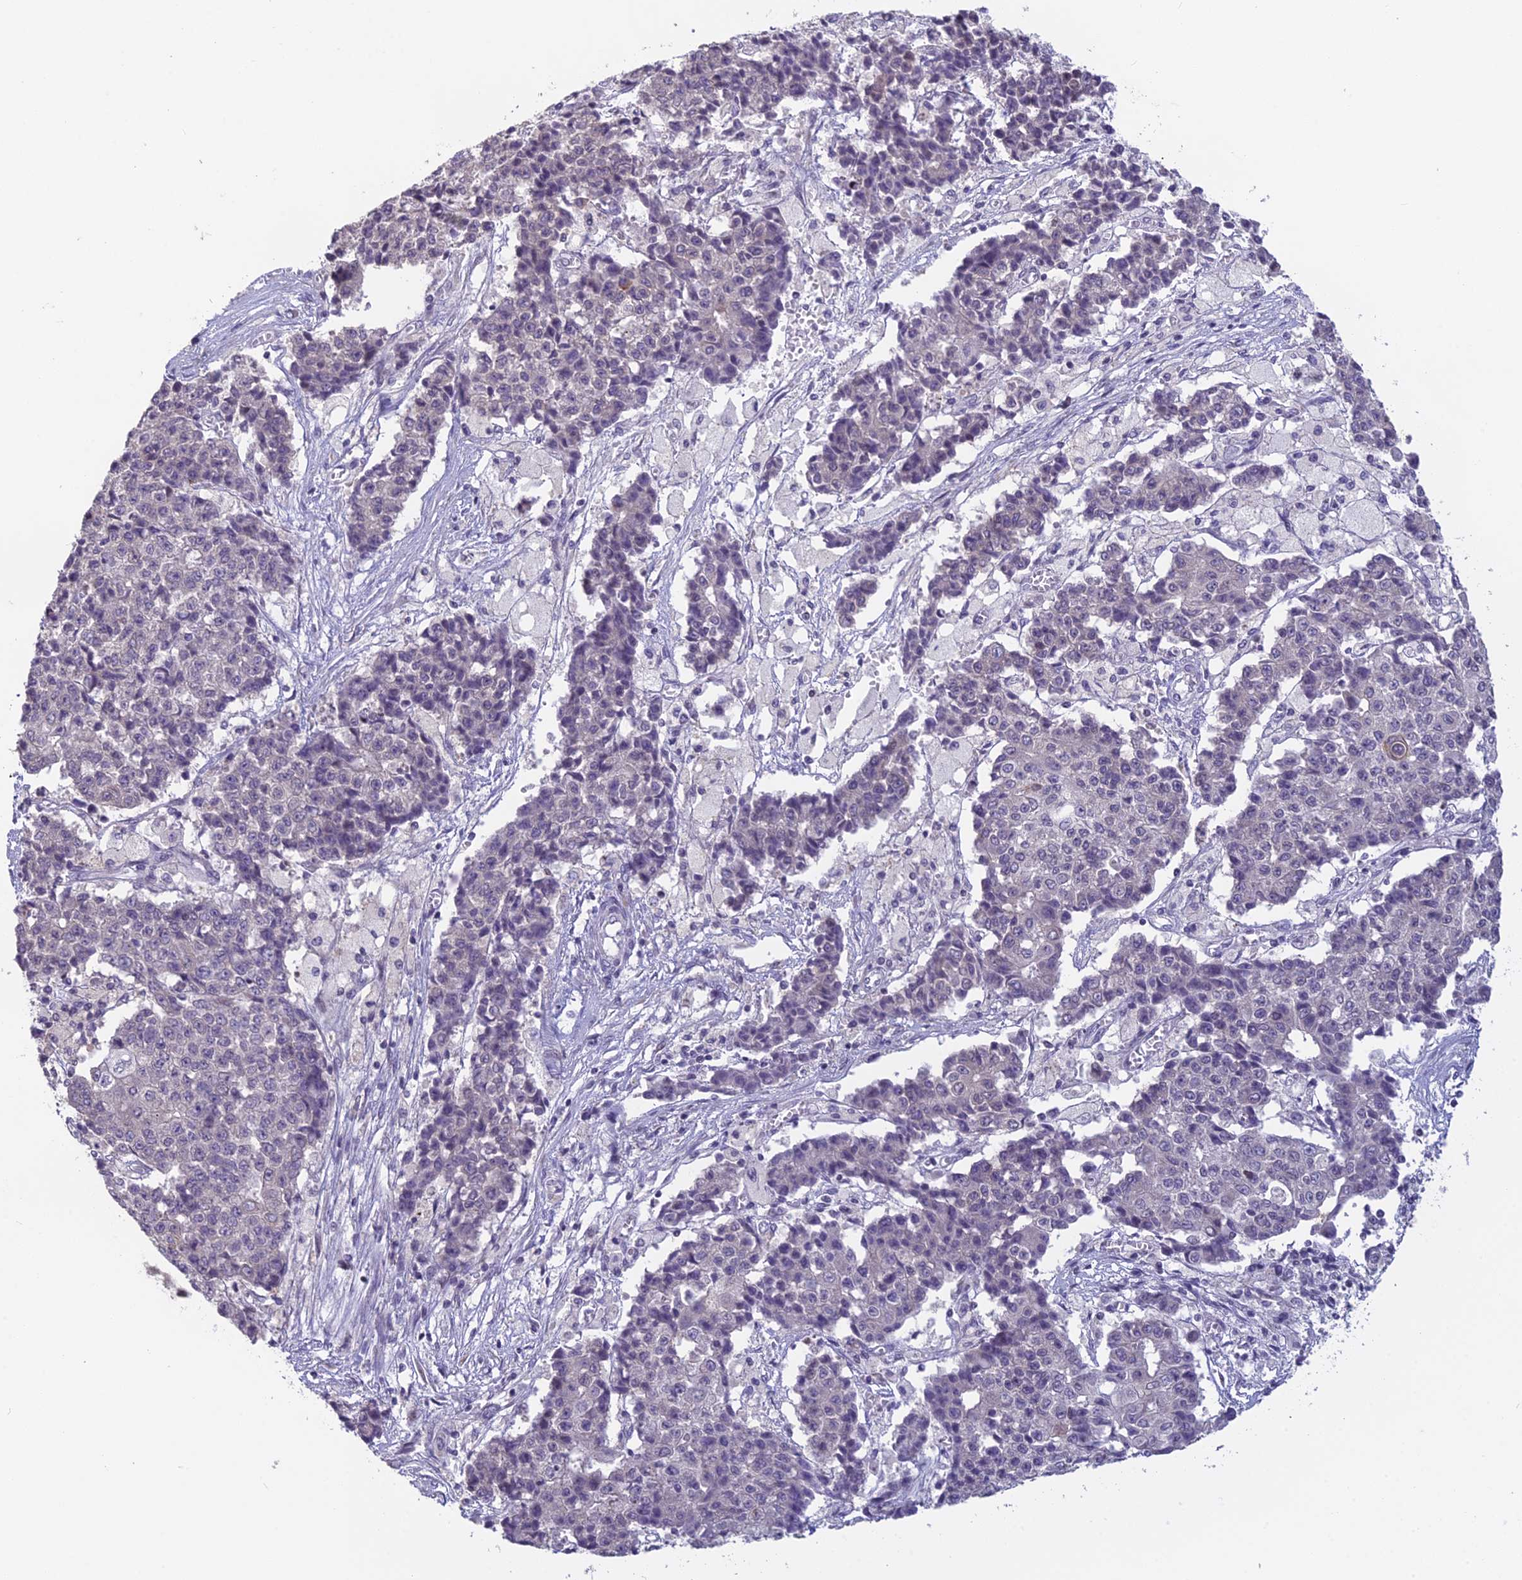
{"staining": {"intensity": "negative", "quantity": "none", "location": "none"}, "tissue": "ovarian cancer", "cell_type": "Tumor cells", "image_type": "cancer", "snomed": [{"axis": "morphology", "description": "Carcinoma, endometroid"}, {"axis": "topography", "description": "Appendix"}, {"axis": "topography", "description": "Ovary"}], "caption": "The photomicrograph shows no significant staining in tumor cells of endometroid carcinoma (ovarian). The staining is performed using DAB (3,3'-diaminobenzidine) brown chromogen with nuclei counter-stained in using hematoxylin.", "gene": "TMEM134", "patient": {"sex": "female", "age": 42}}